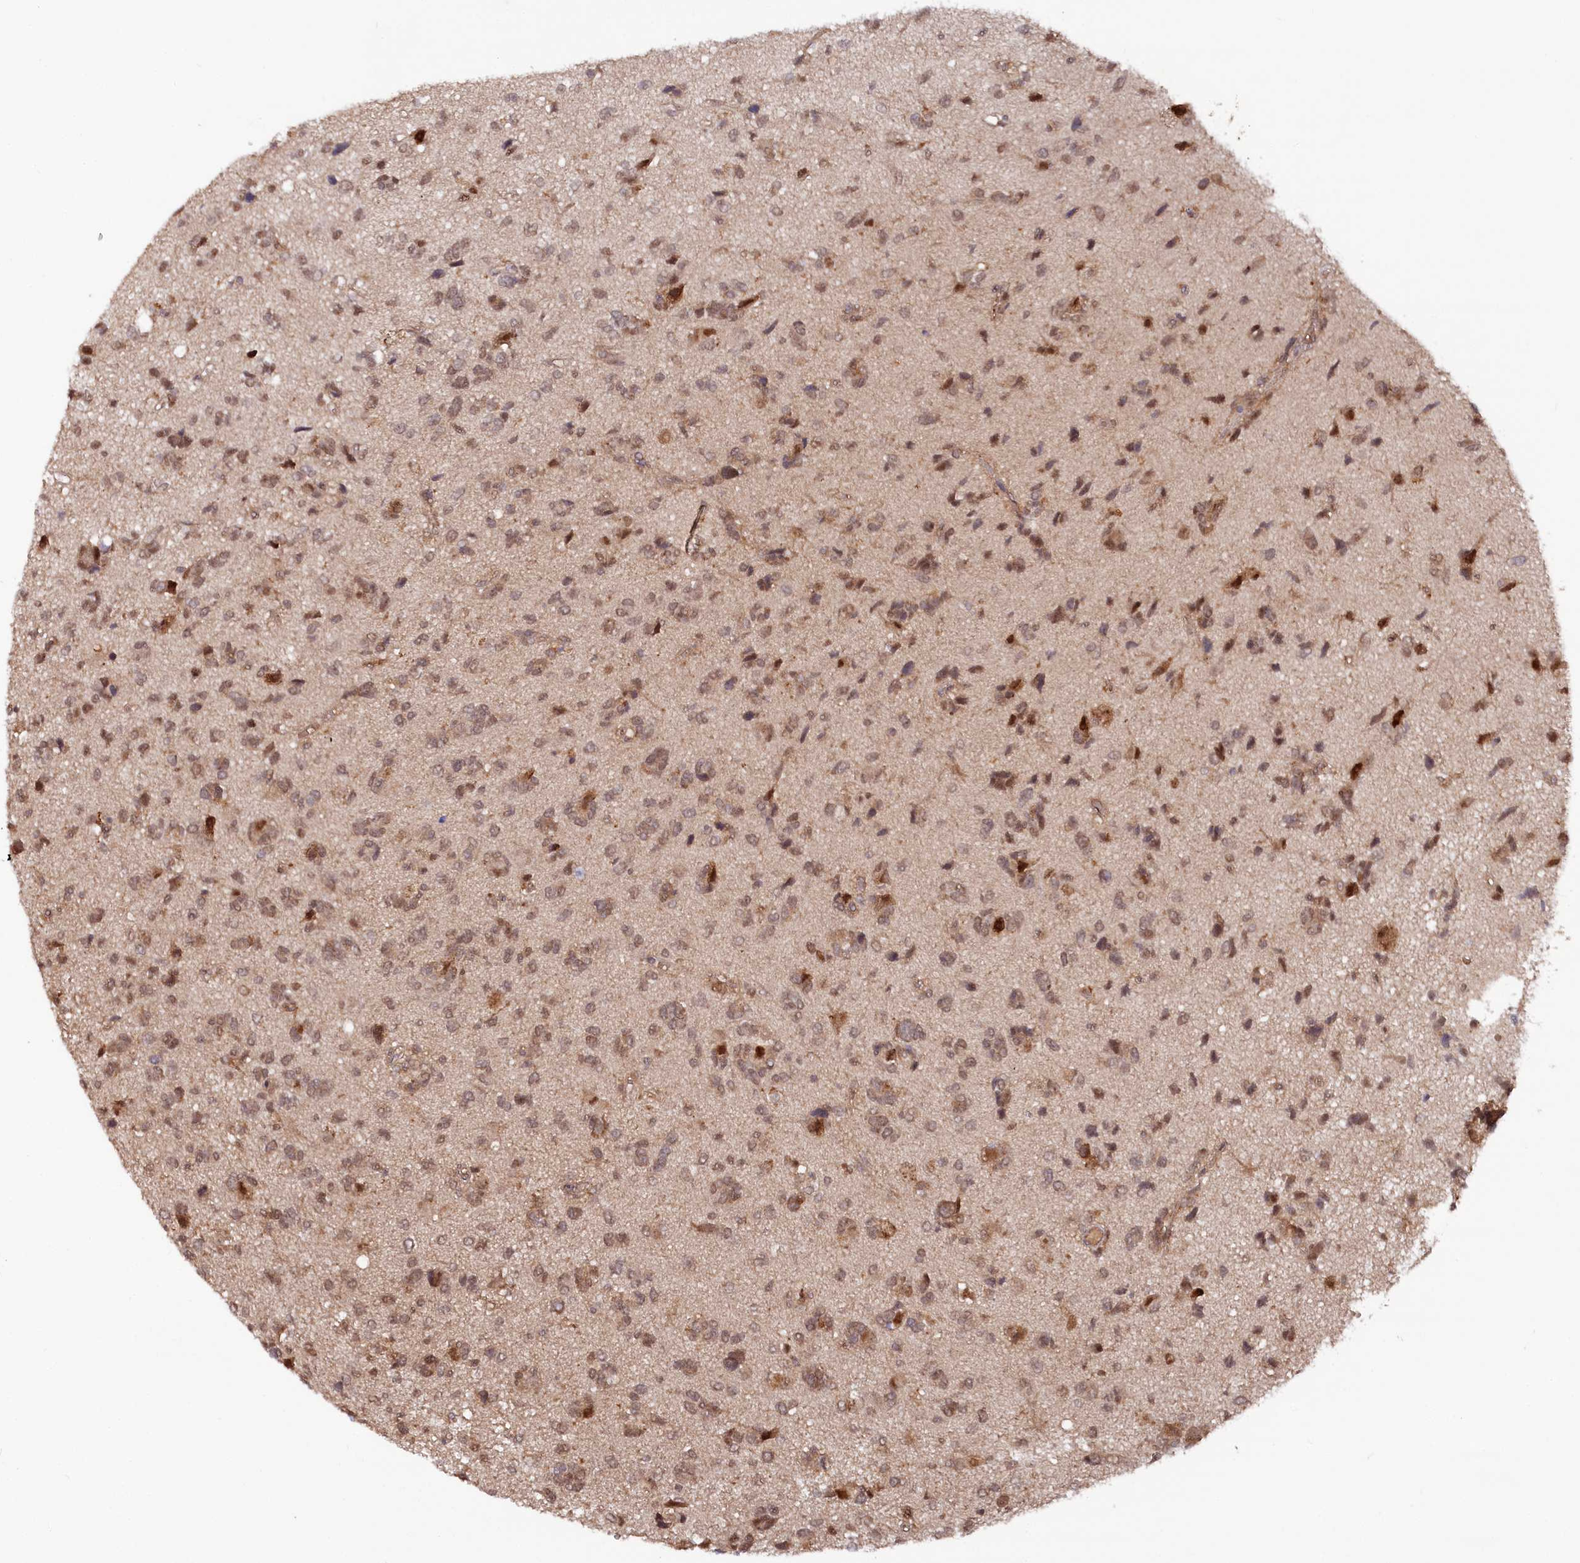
{"staining": {"intensity": "moderate", "quantity": ">75%", "location": "cytoplasmic/membranous,nuclear"}, "tissue": "glioma", "cell_type": "Tumor cells", "image_type": "cancer", "snomed": [{"axis": "morphology", "description": "Glioma, malignant, High grade"}, {"axis": "topography", "description": "Brain"}], "caption": "Immunohistochemical staining of human glioma exhibits moderate cytoplasmic/membranous and nuclear protein staining in approximately >75% of tumor cells.", "gene": "PSMA1", "patient": {"sex": "female", "age": 59}}